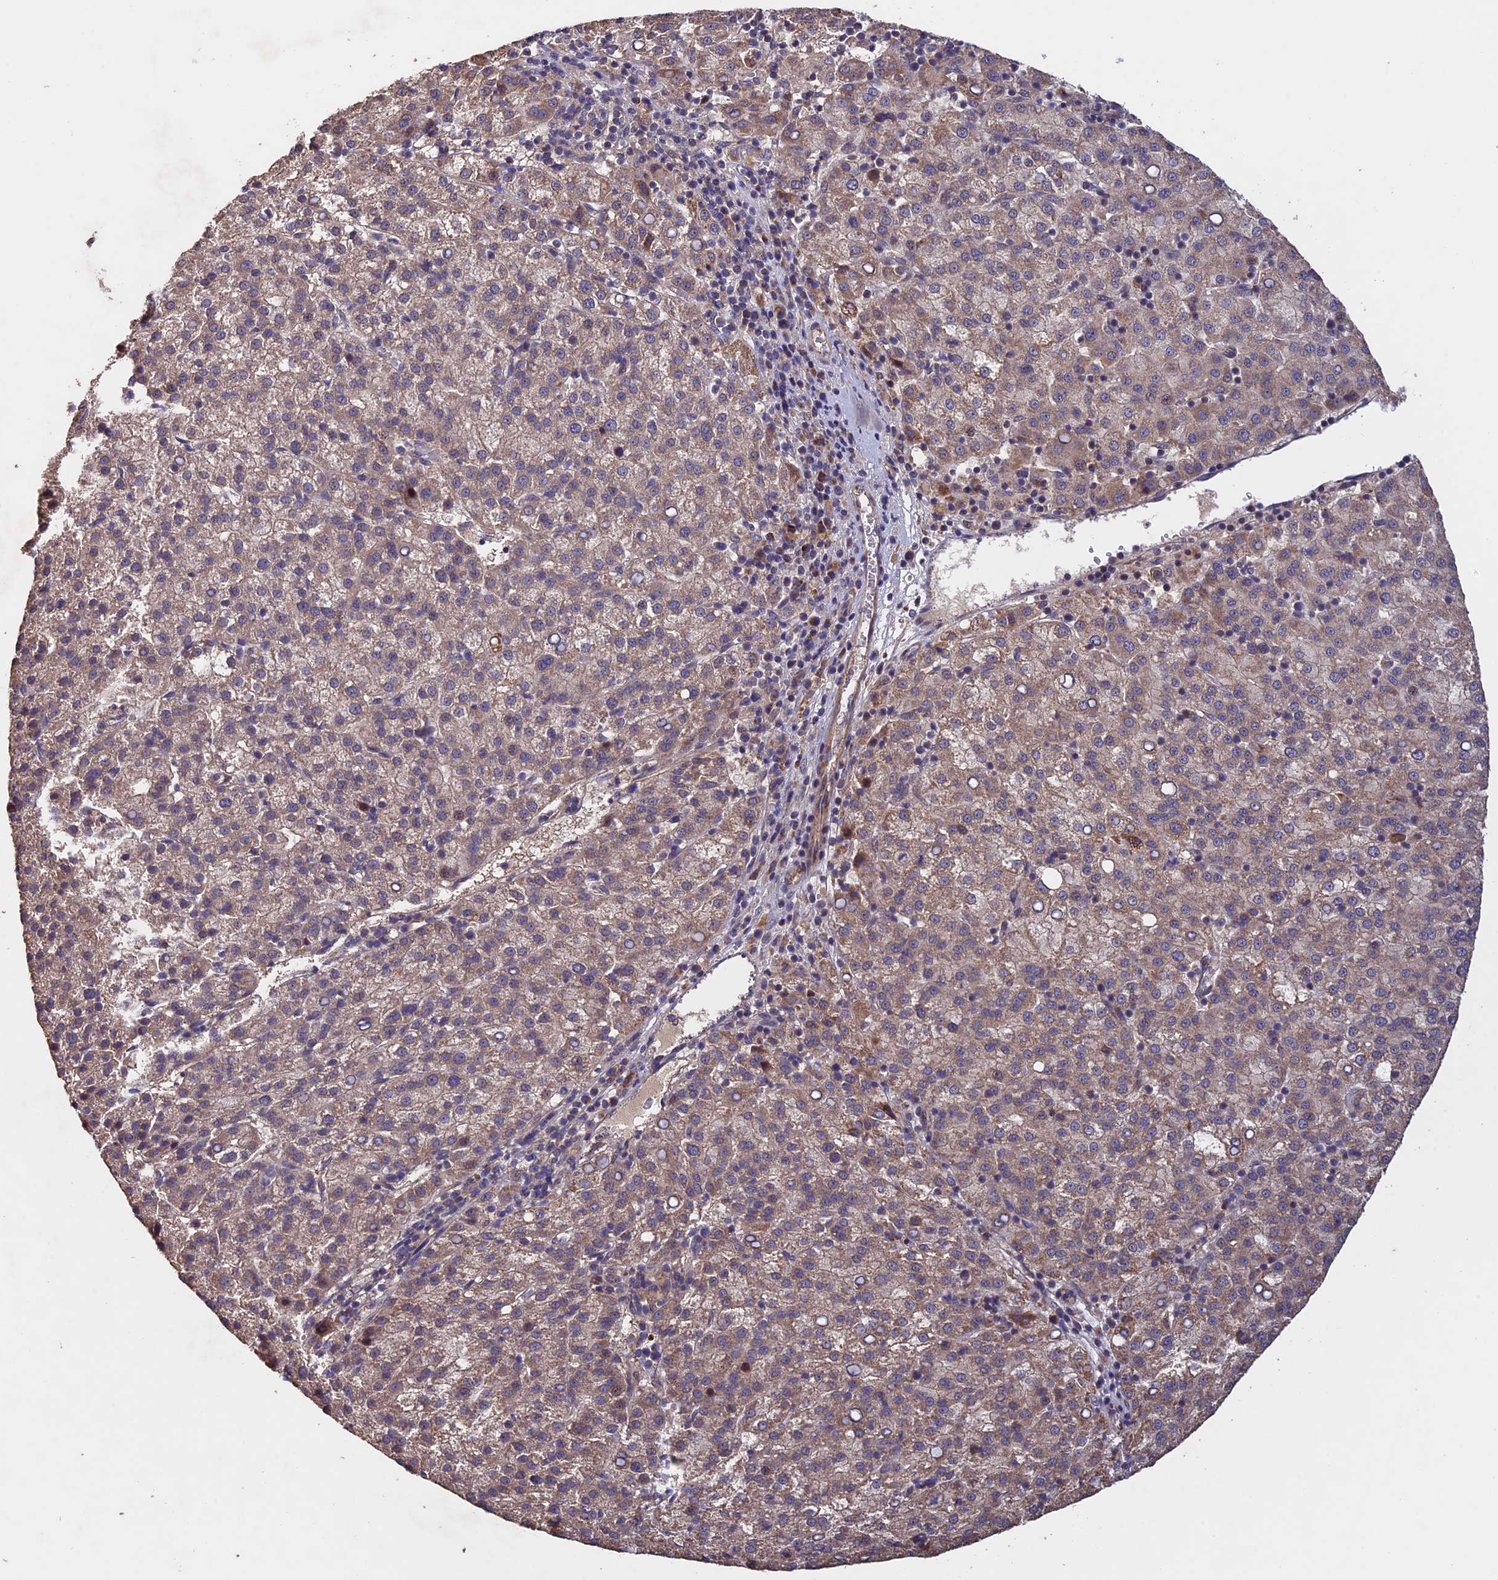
{"staining": {"intensity": "weak", "quantity": "25%-75%", "location": "cytoplasmic/membranous"}, "tissue": "liver cancer", "cell_type": "Tumor cells", "image_type": "cancer", "snomed": [{"axis": "morphology", "description": "Carcinoma, Hepatocellular, NOS"}, {"axis": "topography", "description": "Liver"}], "caption": "A brown stain highlights weak cytoplasmic/membranous expression of a protein in hepatocellular carcinoma (liver) tumor cells.", "gene": "RNF17", "patient": {"sex": "female", "age": 58}}